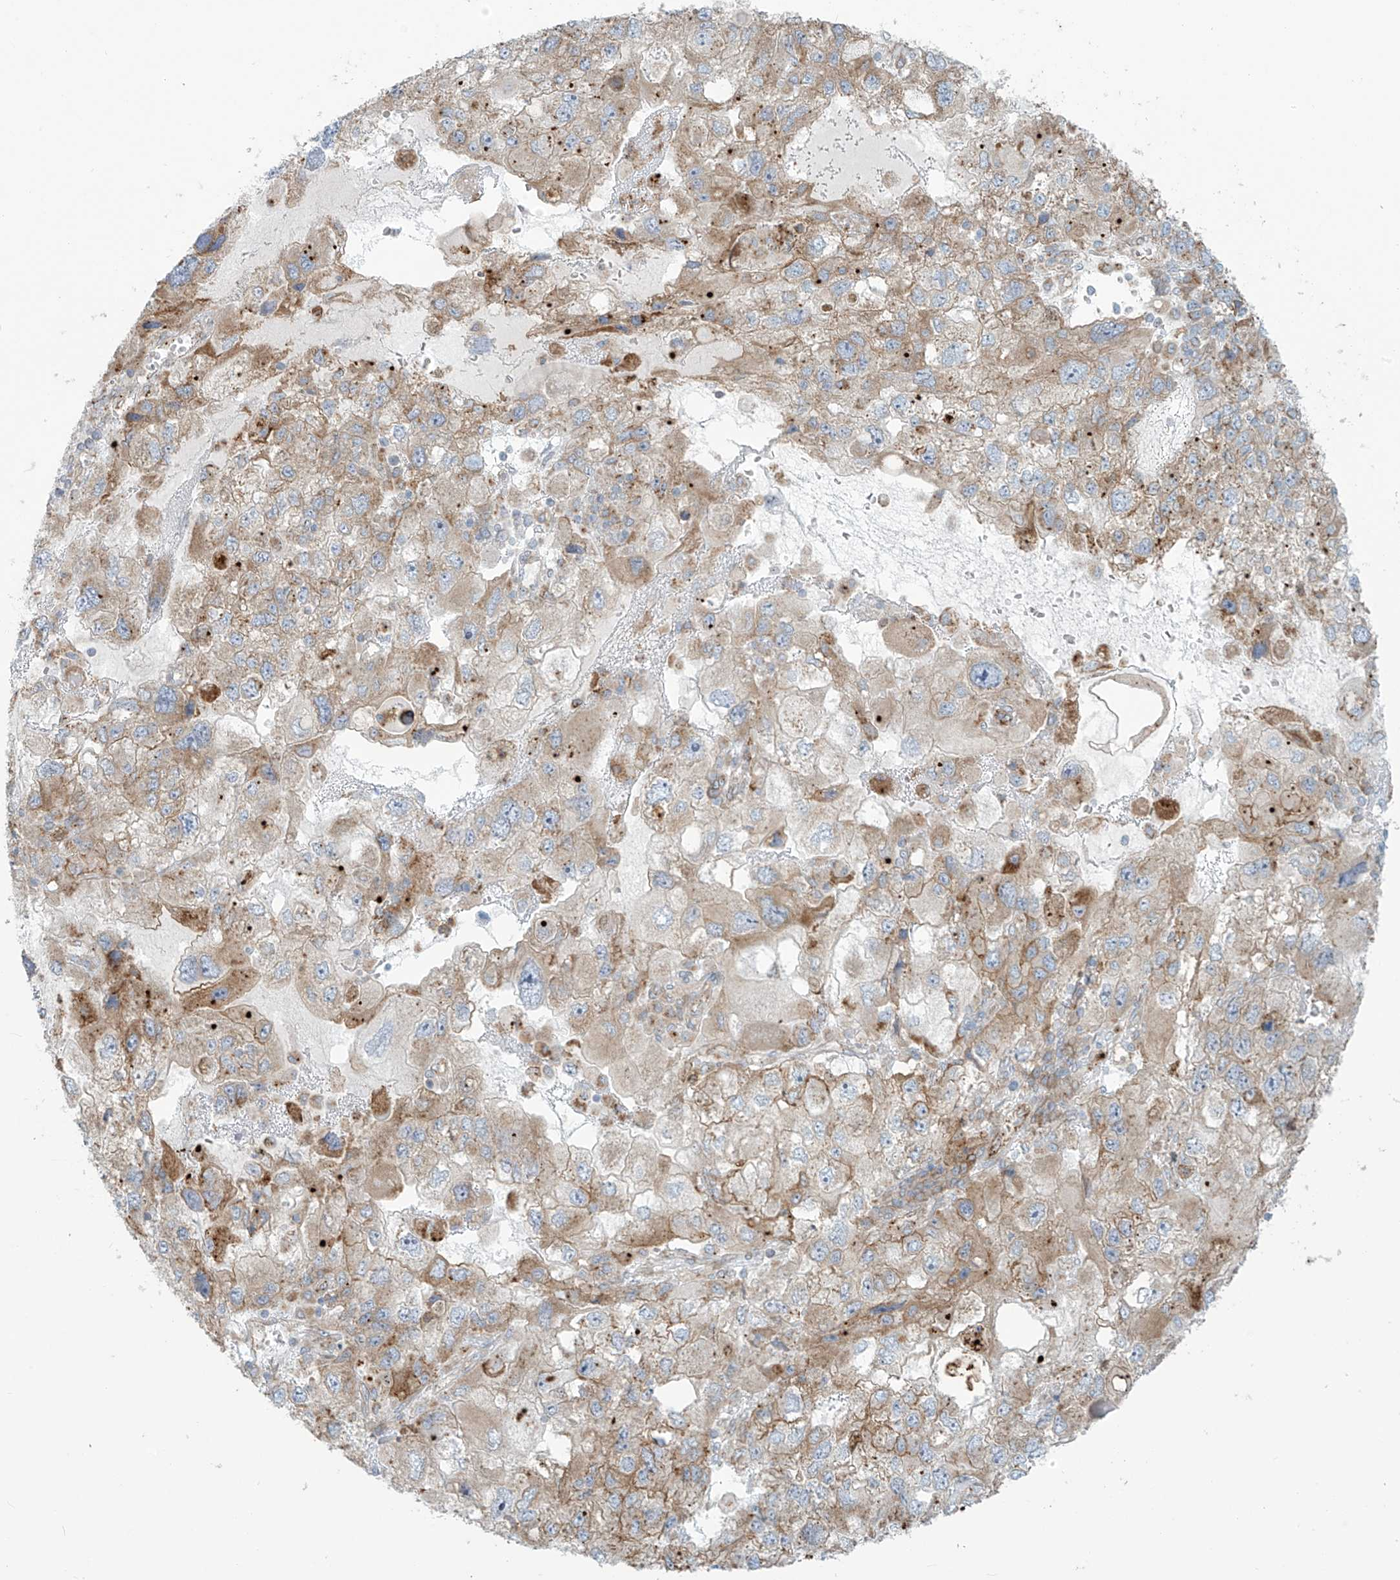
{"staining": {"intensity": "moderate", "quantity": "<25%", "location": "cytoplasmic/membranous"}, "tissue": "endometrial cancer", "cell_type": "Tumor cells", "image_type": "cancer", "snomed": [{"axis": "morphology", "description": "Adenocarcinoma, NOS"}, {"axis": "topography", "description": "Endometrium"}], "caption": "There is low levels of moderate cytoplasmic/membranous expression in tumor cells of endometrial cancer, as demonstrated by immunohistochemical staining (brown color).", "gene": "LZTS3", "patient": {"sex": "female", "age": 49}}